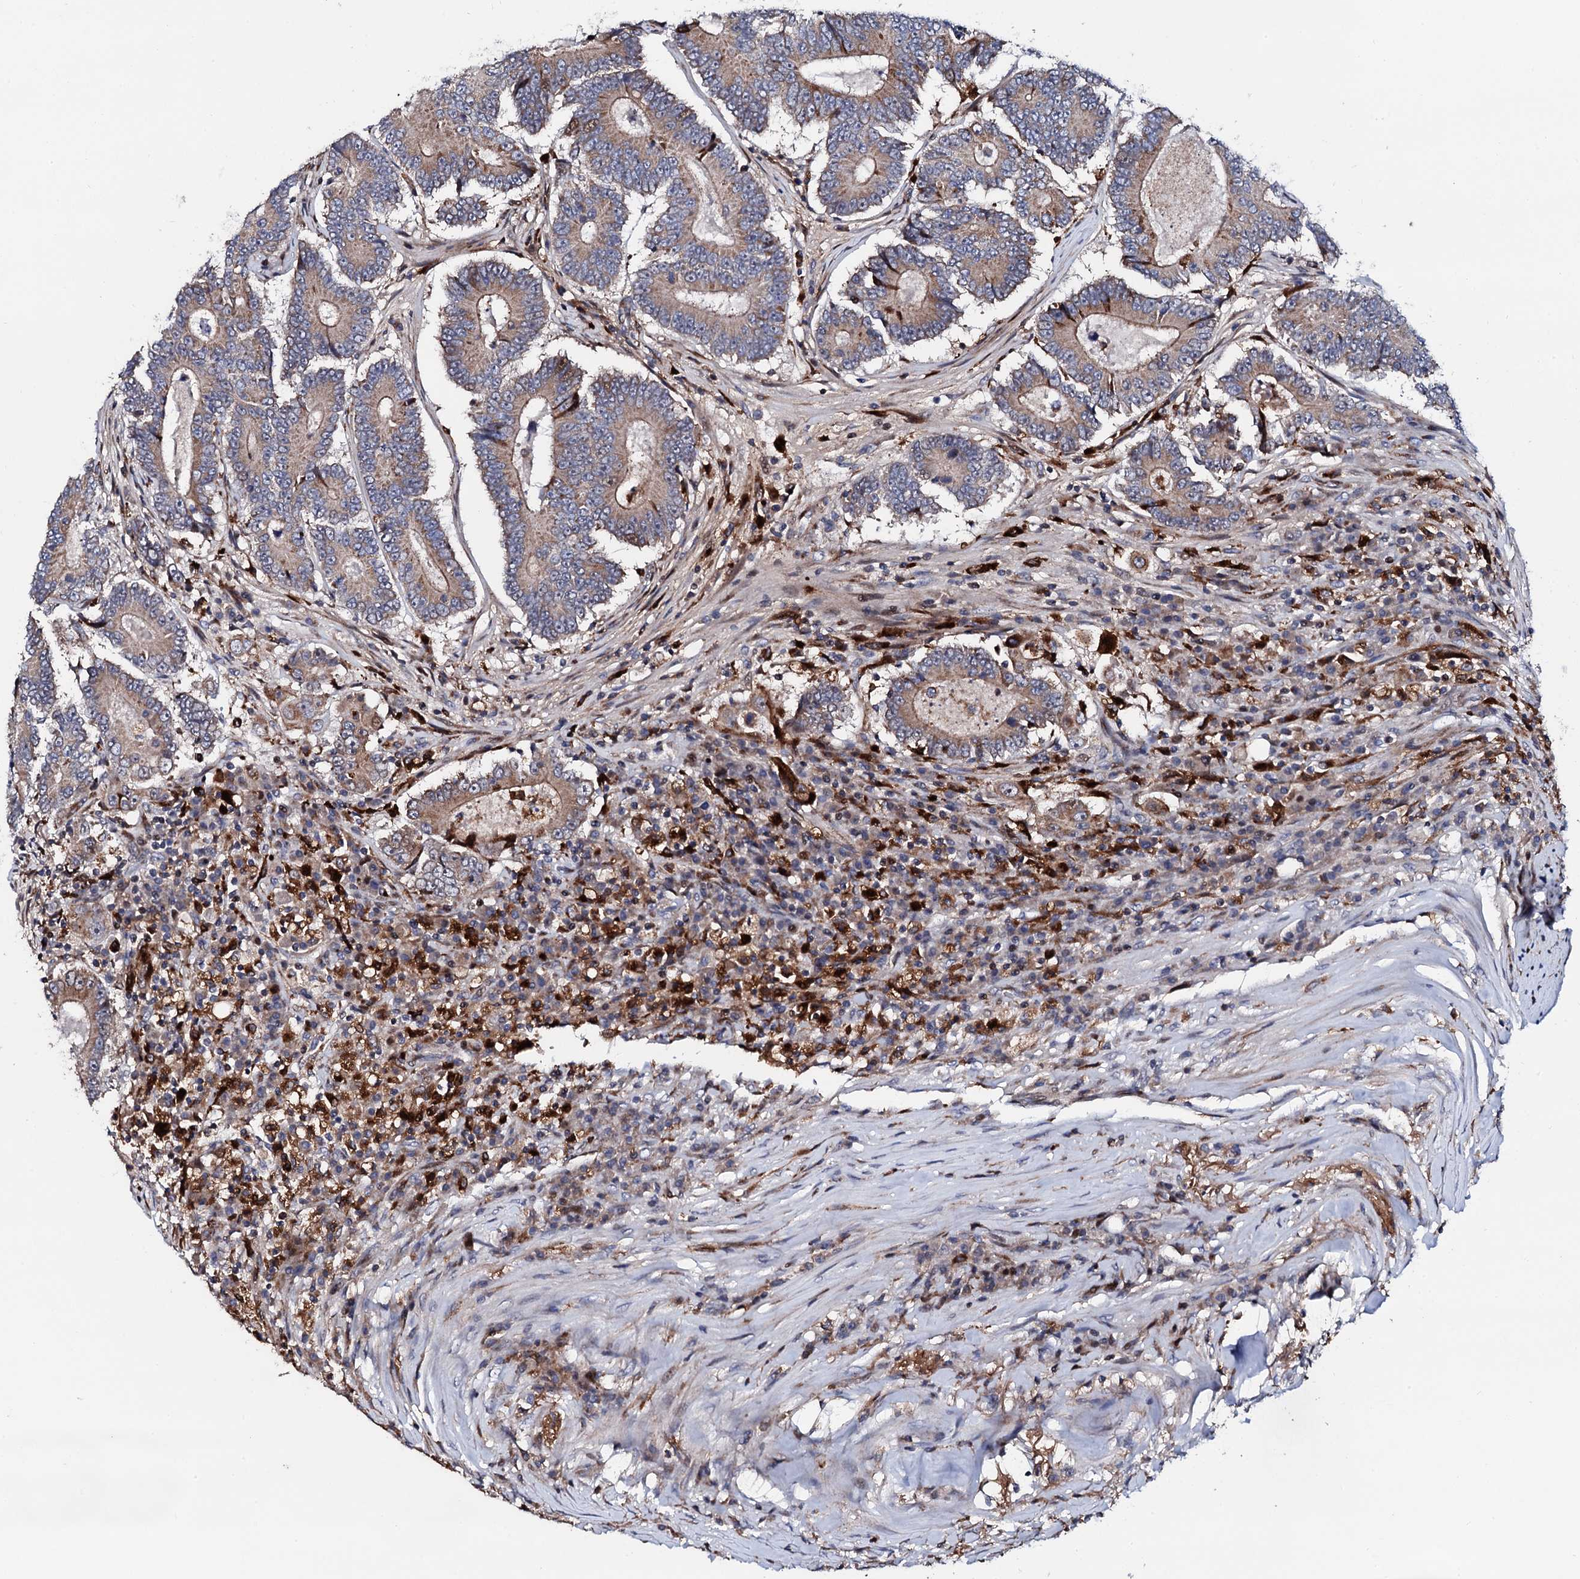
{"staining": {"intensity": "moderate", "quantity": ">75%", "location": "cytoplasmic/membranous"}, "tissue": "colorectal cancer", "cell_type": "Tumor cells", "image_type": "cancer", "snomed": [{"axis": "morphology", "description": "Adenocarcinoma, NOS"}, {"axis": "topography", "description": "Colon"}], "caption": "Colorectal cancer (adenocarcinoma) stained for a protein (brown) shows moderate cytoplasmic/membranous positive positivity in about >75% of tumor cells.", "gene": "TCIRG1", "patient": {"sex": "male", "age": 83}}